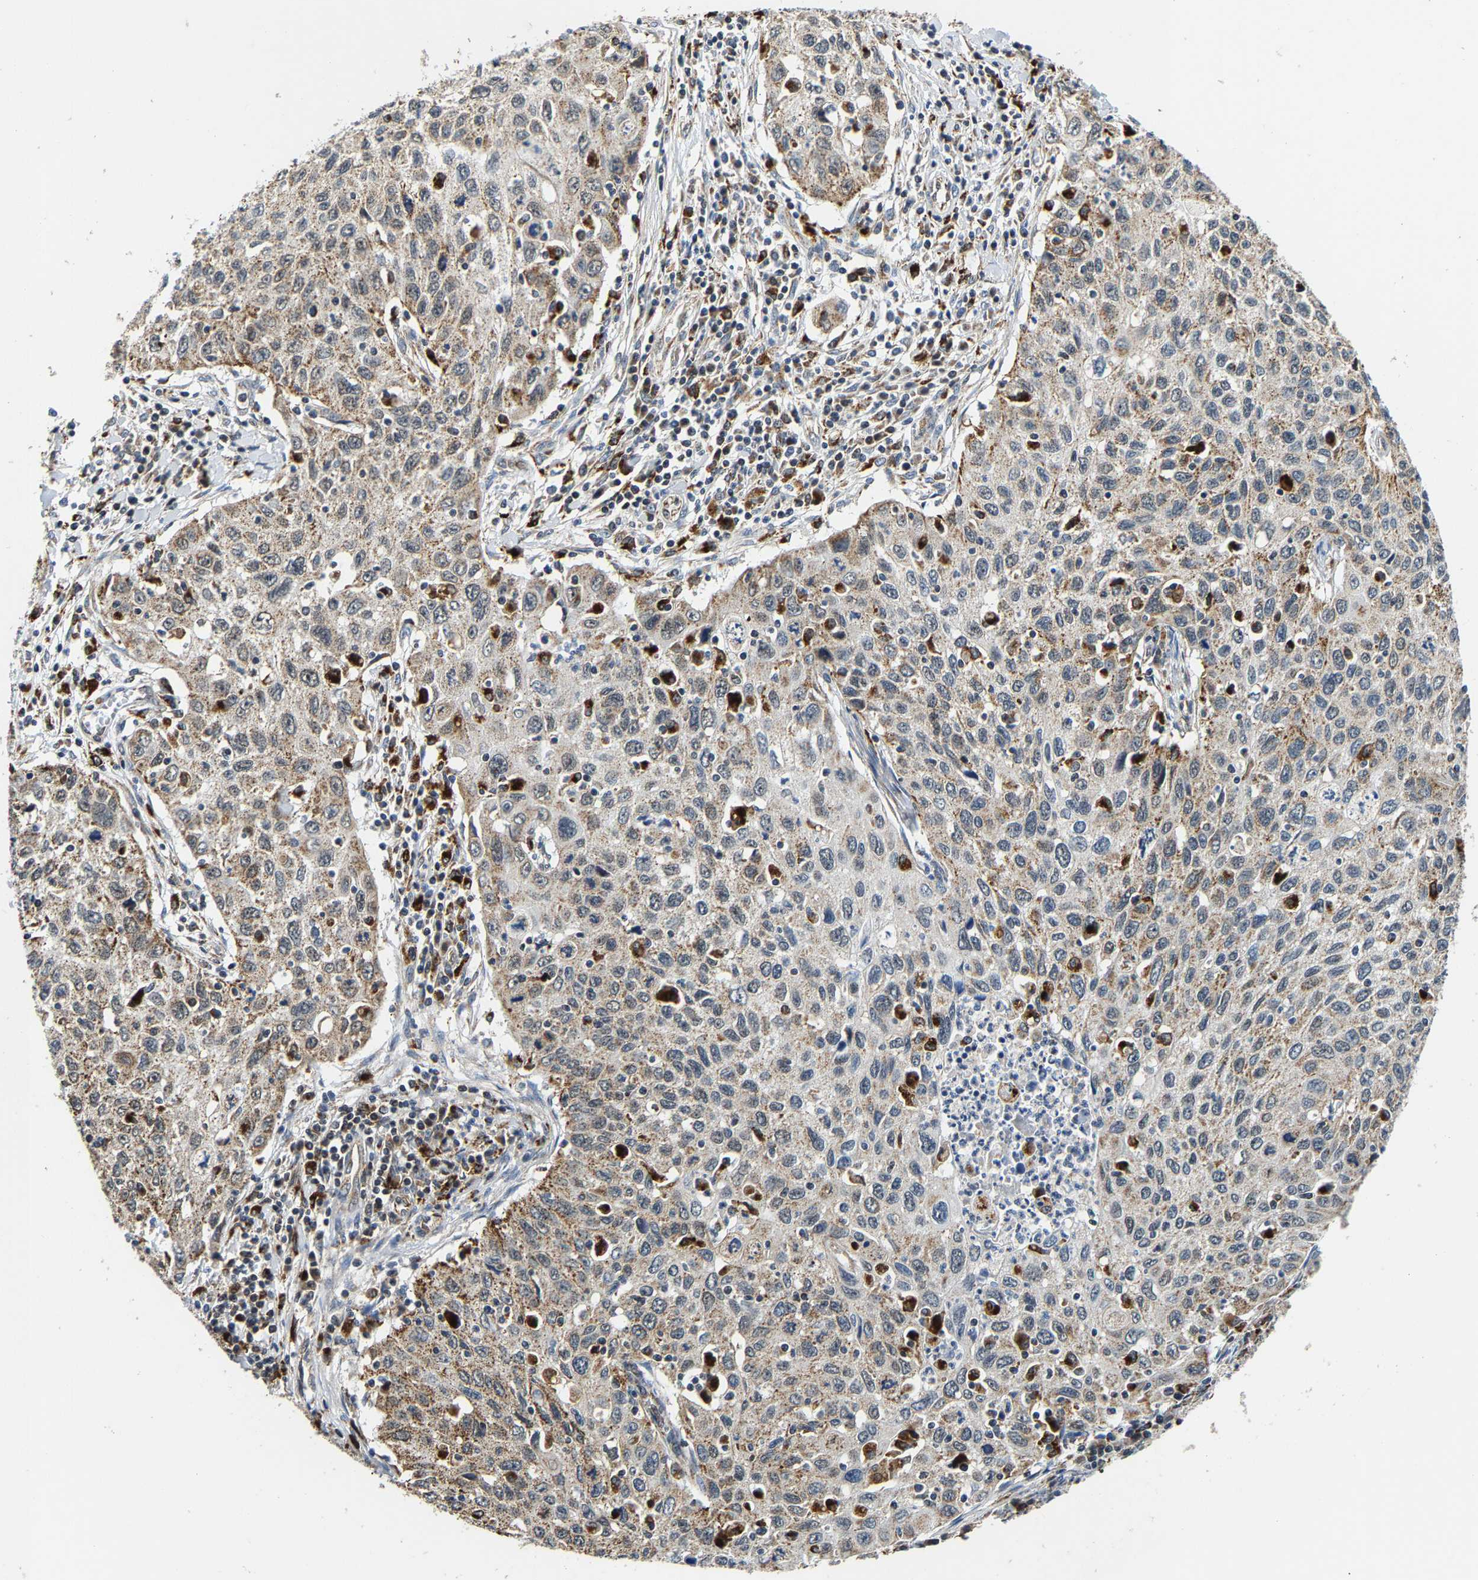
{"staining": {"intensity": "moderate", "quantity": "25%-75%", "location": "cytoplasmic/membranous"}, "tissue": "cervical cancer", "cell_type": "Tumor cells", "image_type": "cancer", "snomed": [{"axis": "morphology", "description": "Squamous cell carcinoma, NOS"}, {"axis": "topography", "description": "Cervix"}], "caption": "Human squamous cell carcinoma (cervical) stained with a protein marker shows moderate staining in tumor cells.", "gene": "GIMAP7", "patient": {"sex": "female", "age": 53}}